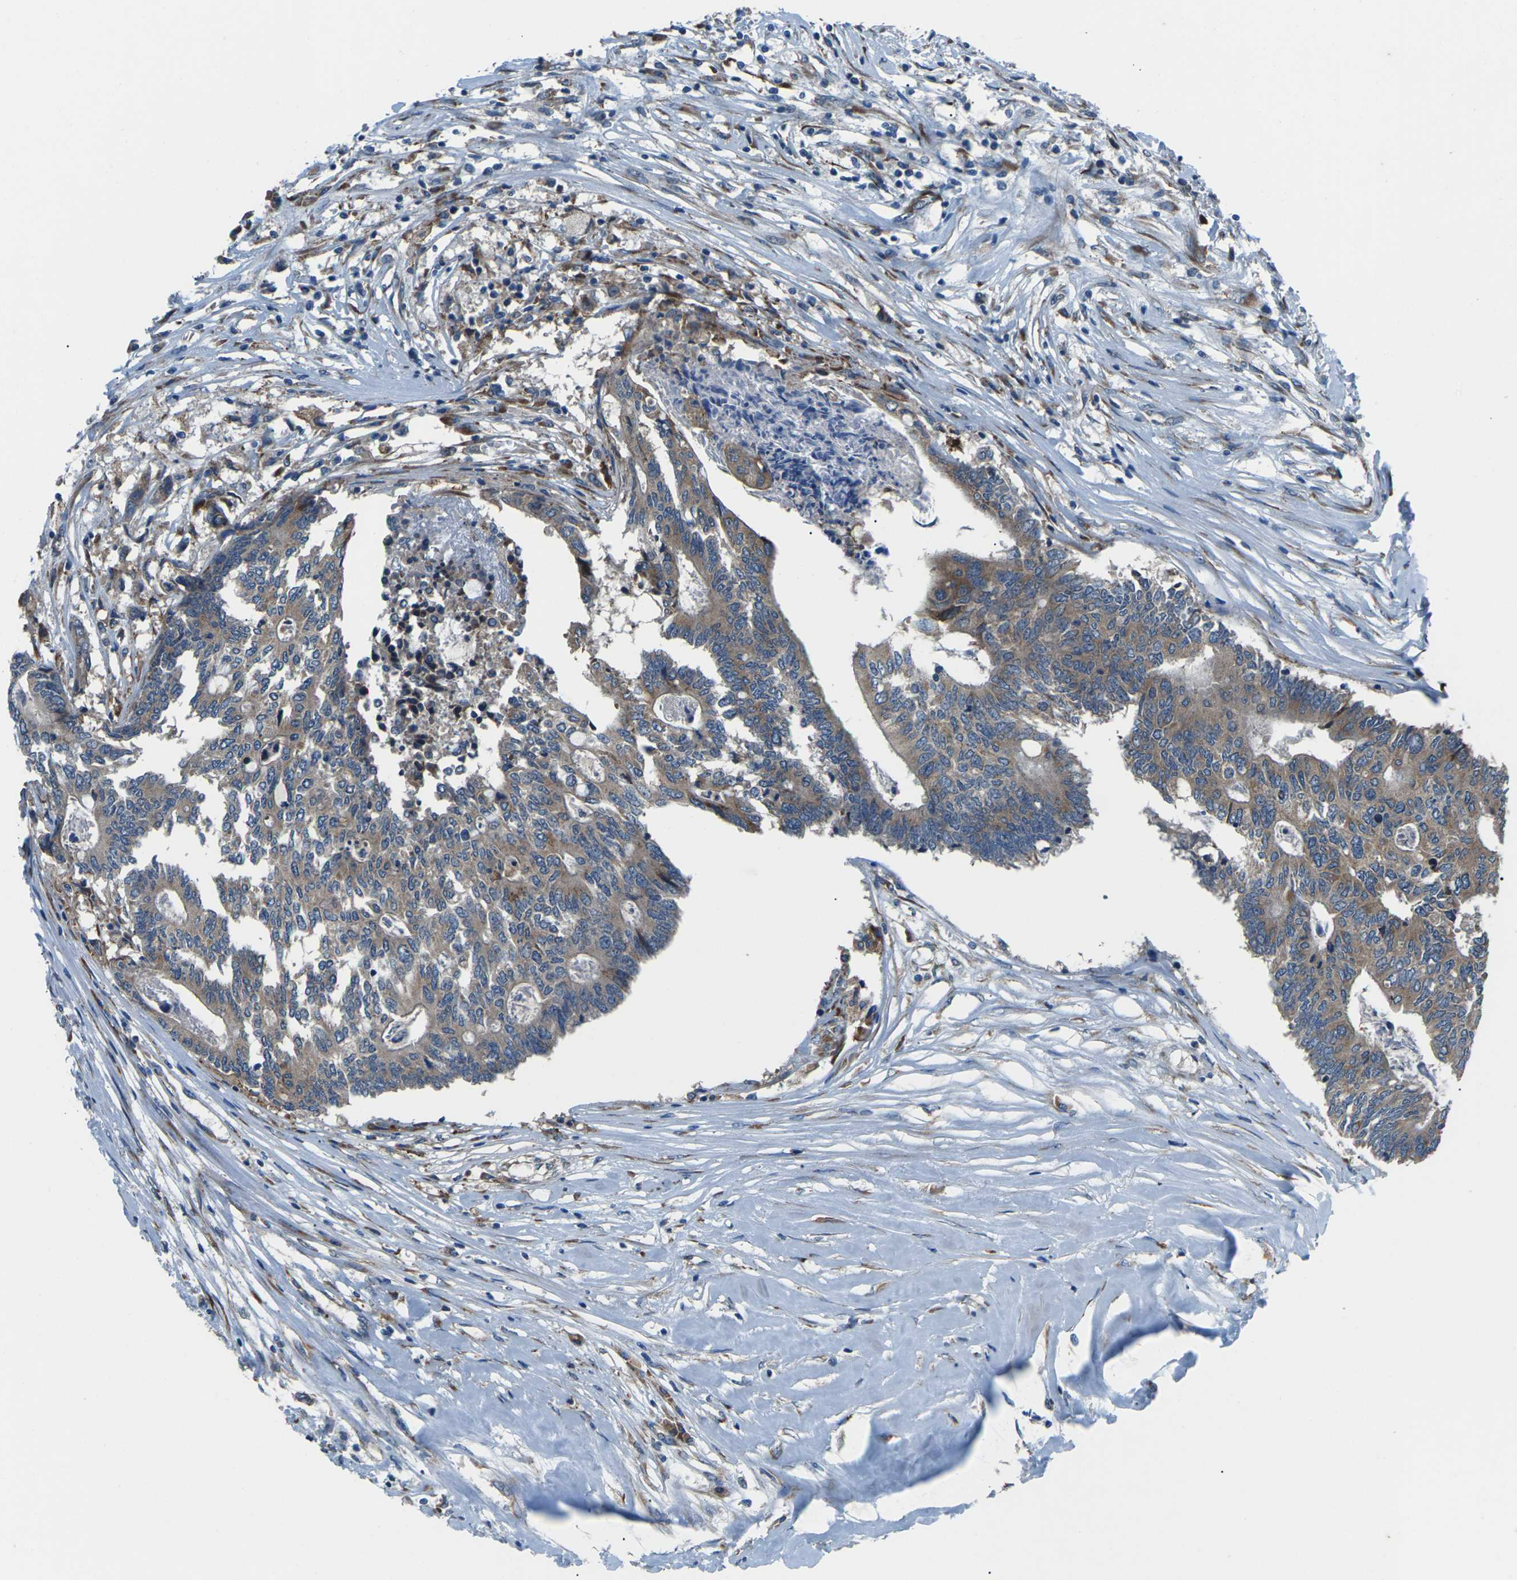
{"staining": {"intensity": "moderate", "quantity": ">75%", "location": "cytoplasmic/membranous"}, "tissue": "colorectal cancer", "cell_type": "Tumor cells", "image_type": "cancer", "snomed": [{"axis": "morphology", "description": "Adenocarcinoma, NOS"}, {"axis": "topography", "description": "Rectum"}], "caption": "Immunohistochemical staining of human adenocarcinoma (colorectal) shows moderate cytoplasmic/membranous protein positivity in about >75% of tumor cells. Nuclei are stained in blue.", "gene": "GABRP", "patient": {"sex": "male", "age": 63}}